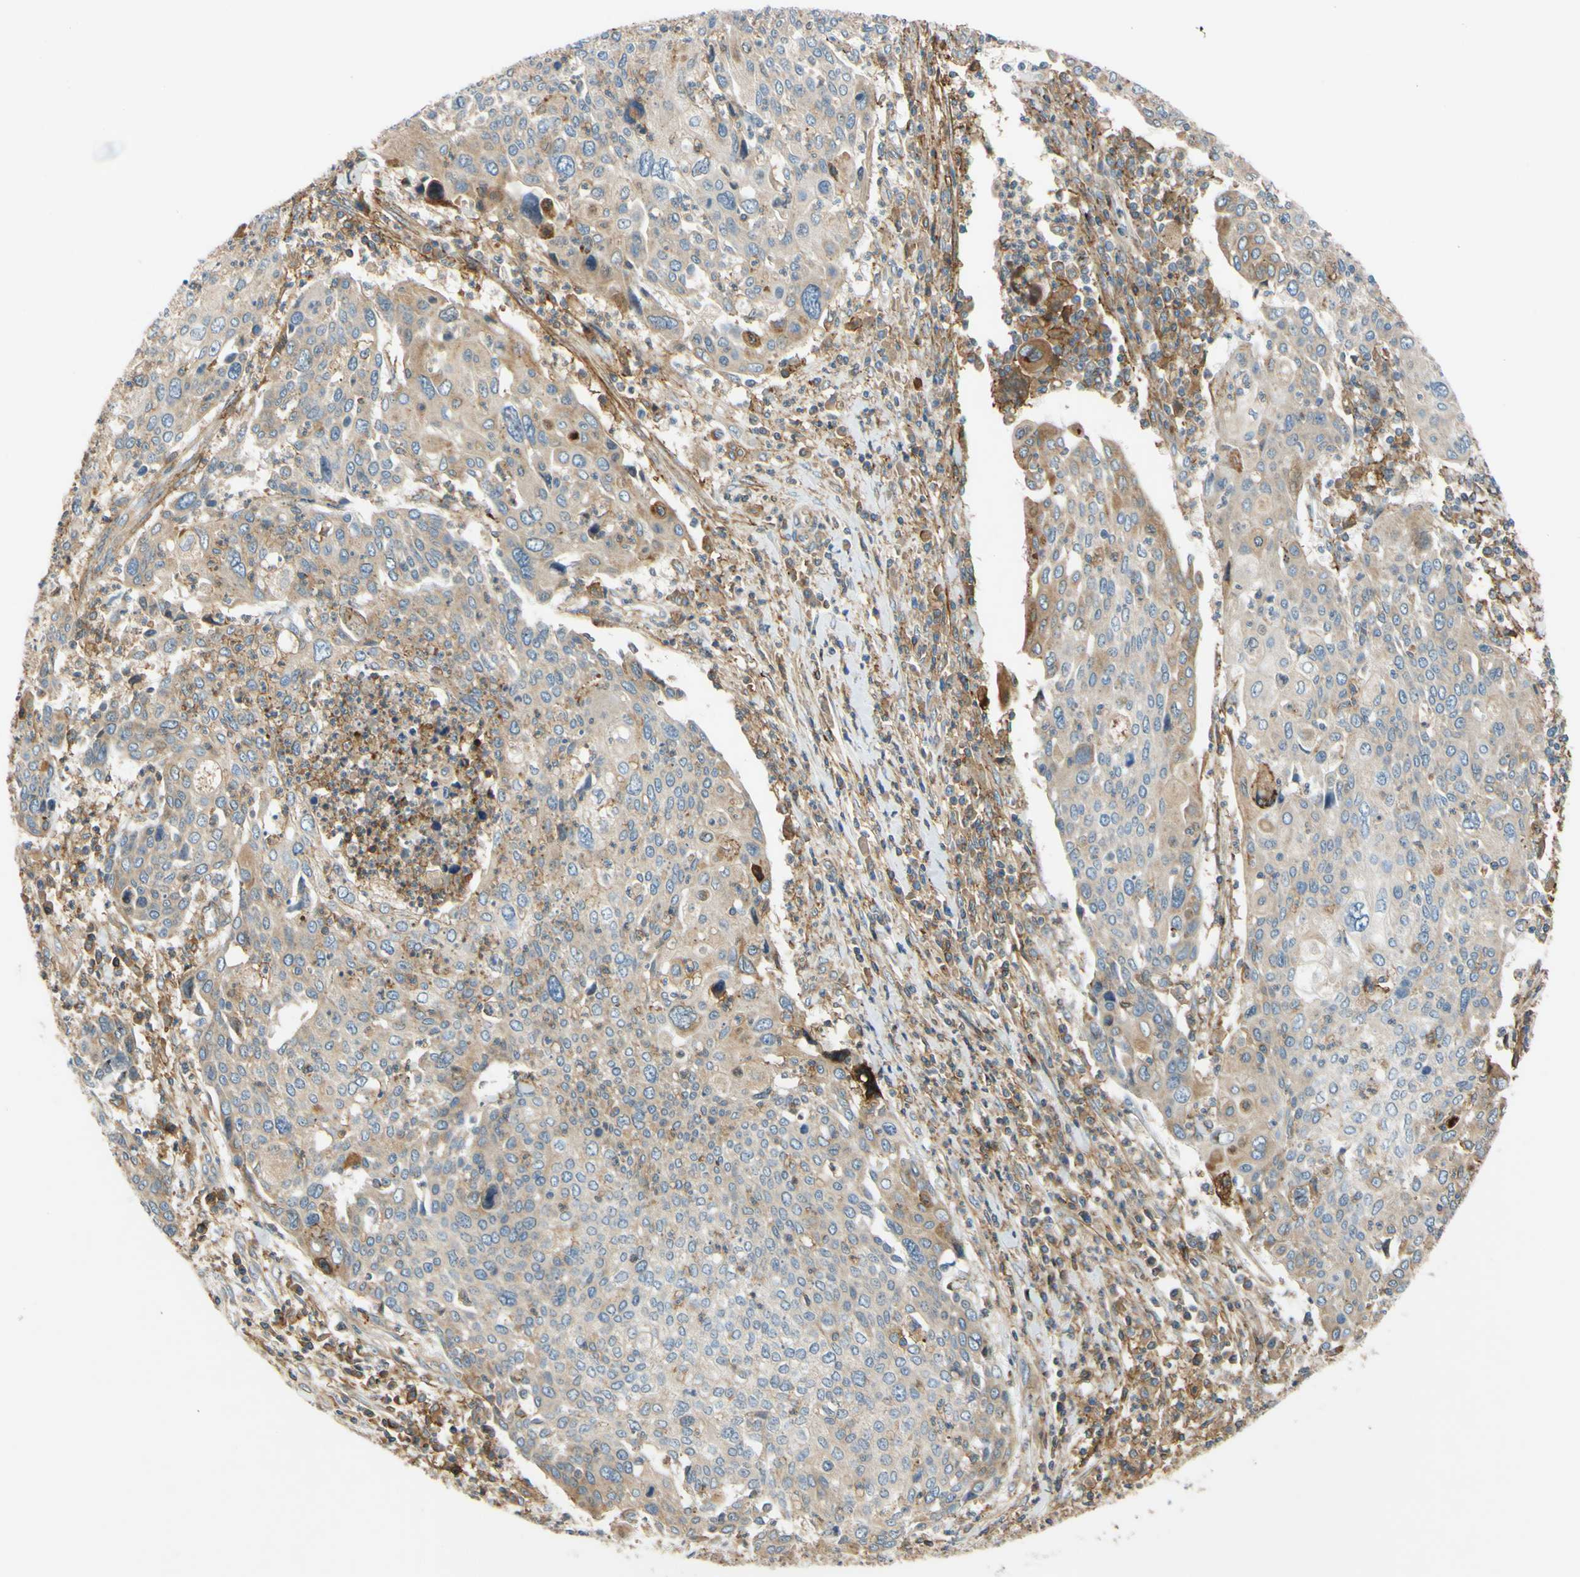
{"staining": {"intensity": "weak", "quantity": ">75%", "location": "cytoplasmic/membranous"}, "tissue": "cervical cancer", "cell_type": "Tumor cells", "image_type": "cancer", "snomed": [{"axis": "morphology", "description": "Squamous cell carcinoma, NOS"}, {"axis": "topography", "description": "Cervix"}], "caption": "Approximately >75% of tumor cells in human squamous cell carcinoma (cervical) display weak cytoplasmic/membranous protein positivity as visualized by brown immunohistochemical staining.", "gene": "POR", "patient": {"sex": "female", "age": 40}}